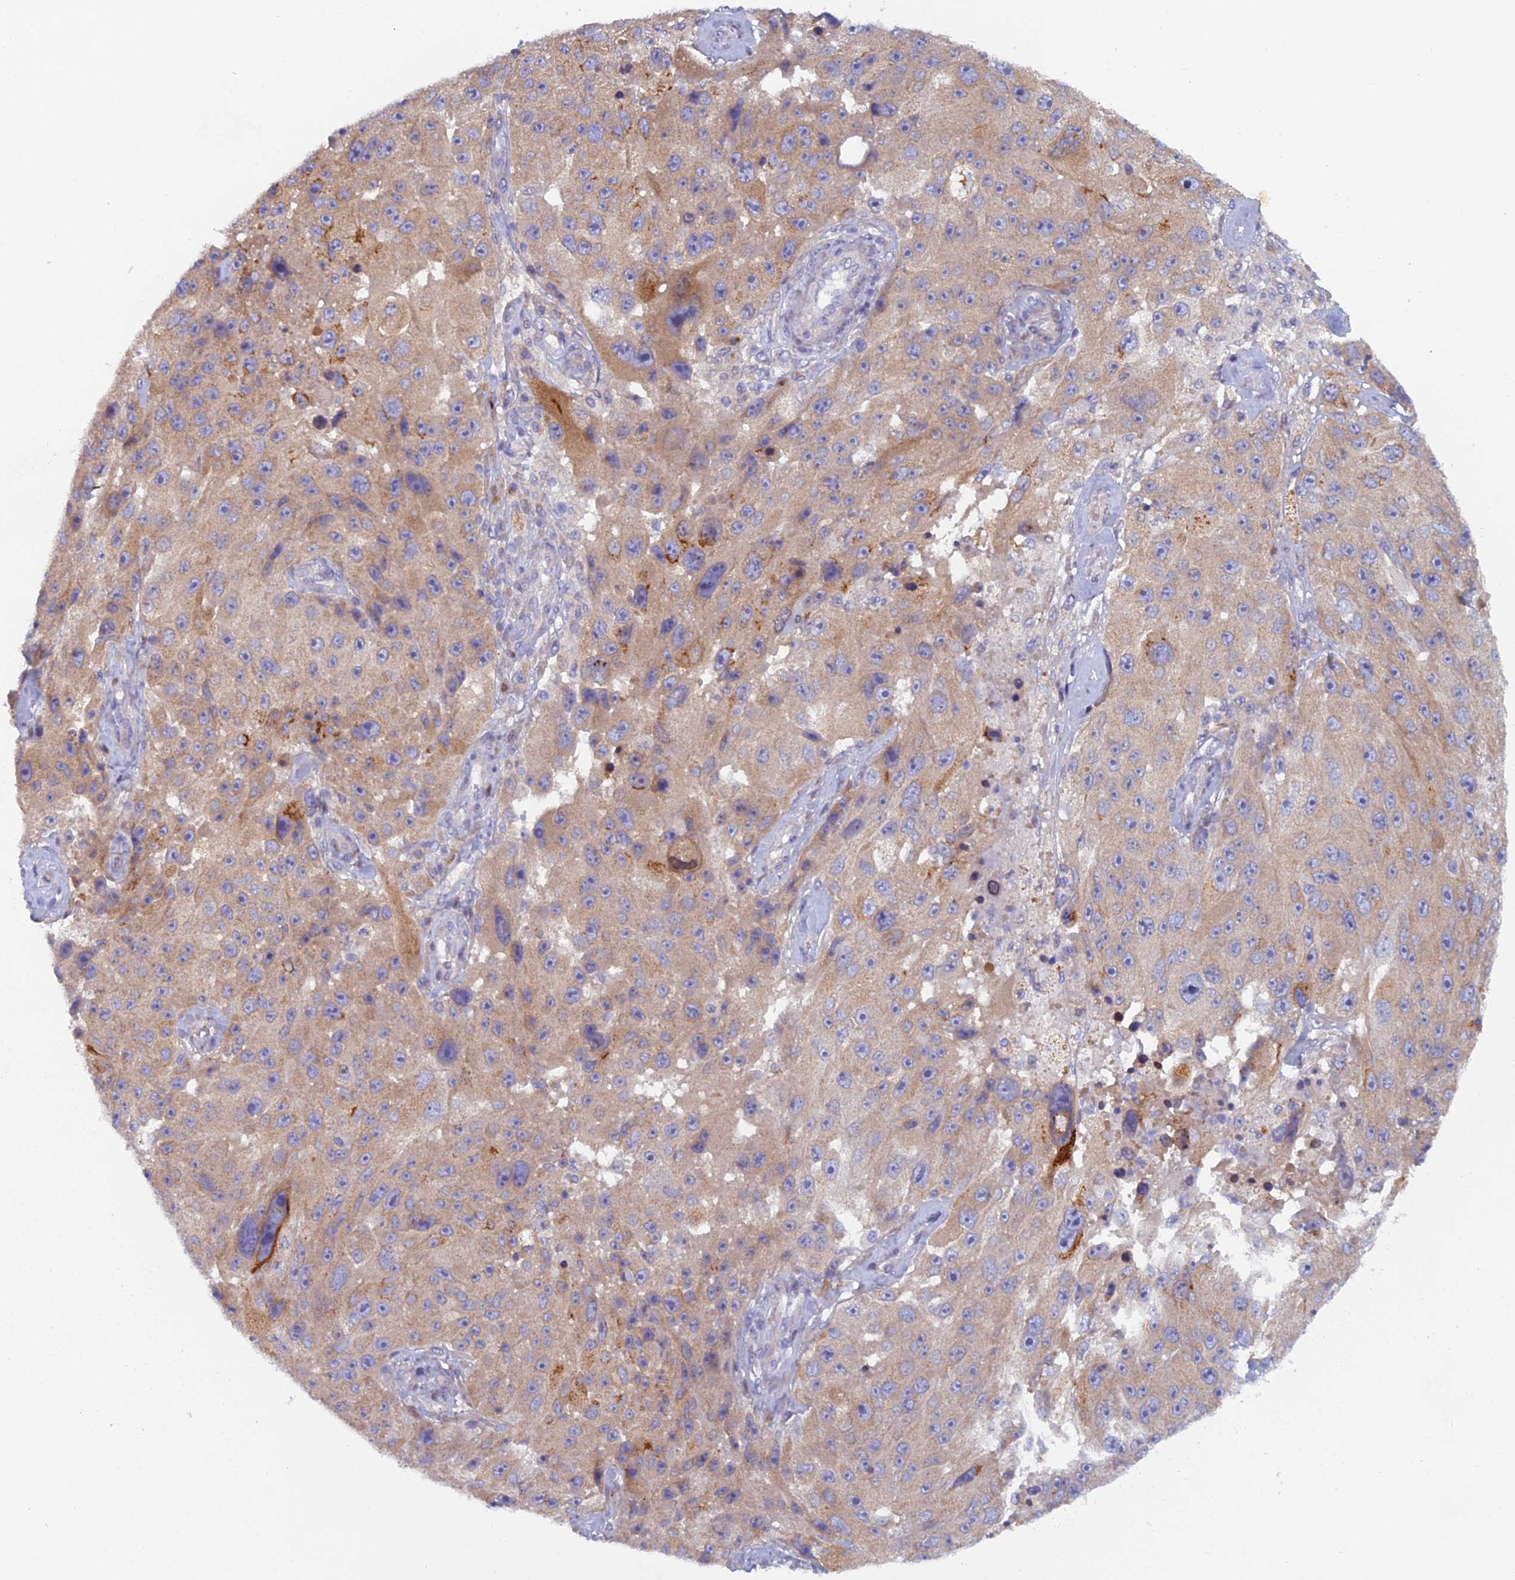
{"staining": {"intensity": "moderate", "quantity": "25%-75%", "location": "cytoplasmic/membranous"}, "tissue": "melanoma", "cell_type": "Tumor cells", "image_type": "cancer", "snomed": [{"axis": "morphology", "description": "Malignant melanoma, Metastatic site"}, {"axis": "topography", "description": "Lymph node"}], "caption": "Melanoma stained for a protein (brown) reveals moderate cytoplasmic/membranous positive expression in approximately 25%-75% of tumor cells.", "gene": "B9D2", "patient": {"sex": "male", "age": 62}}